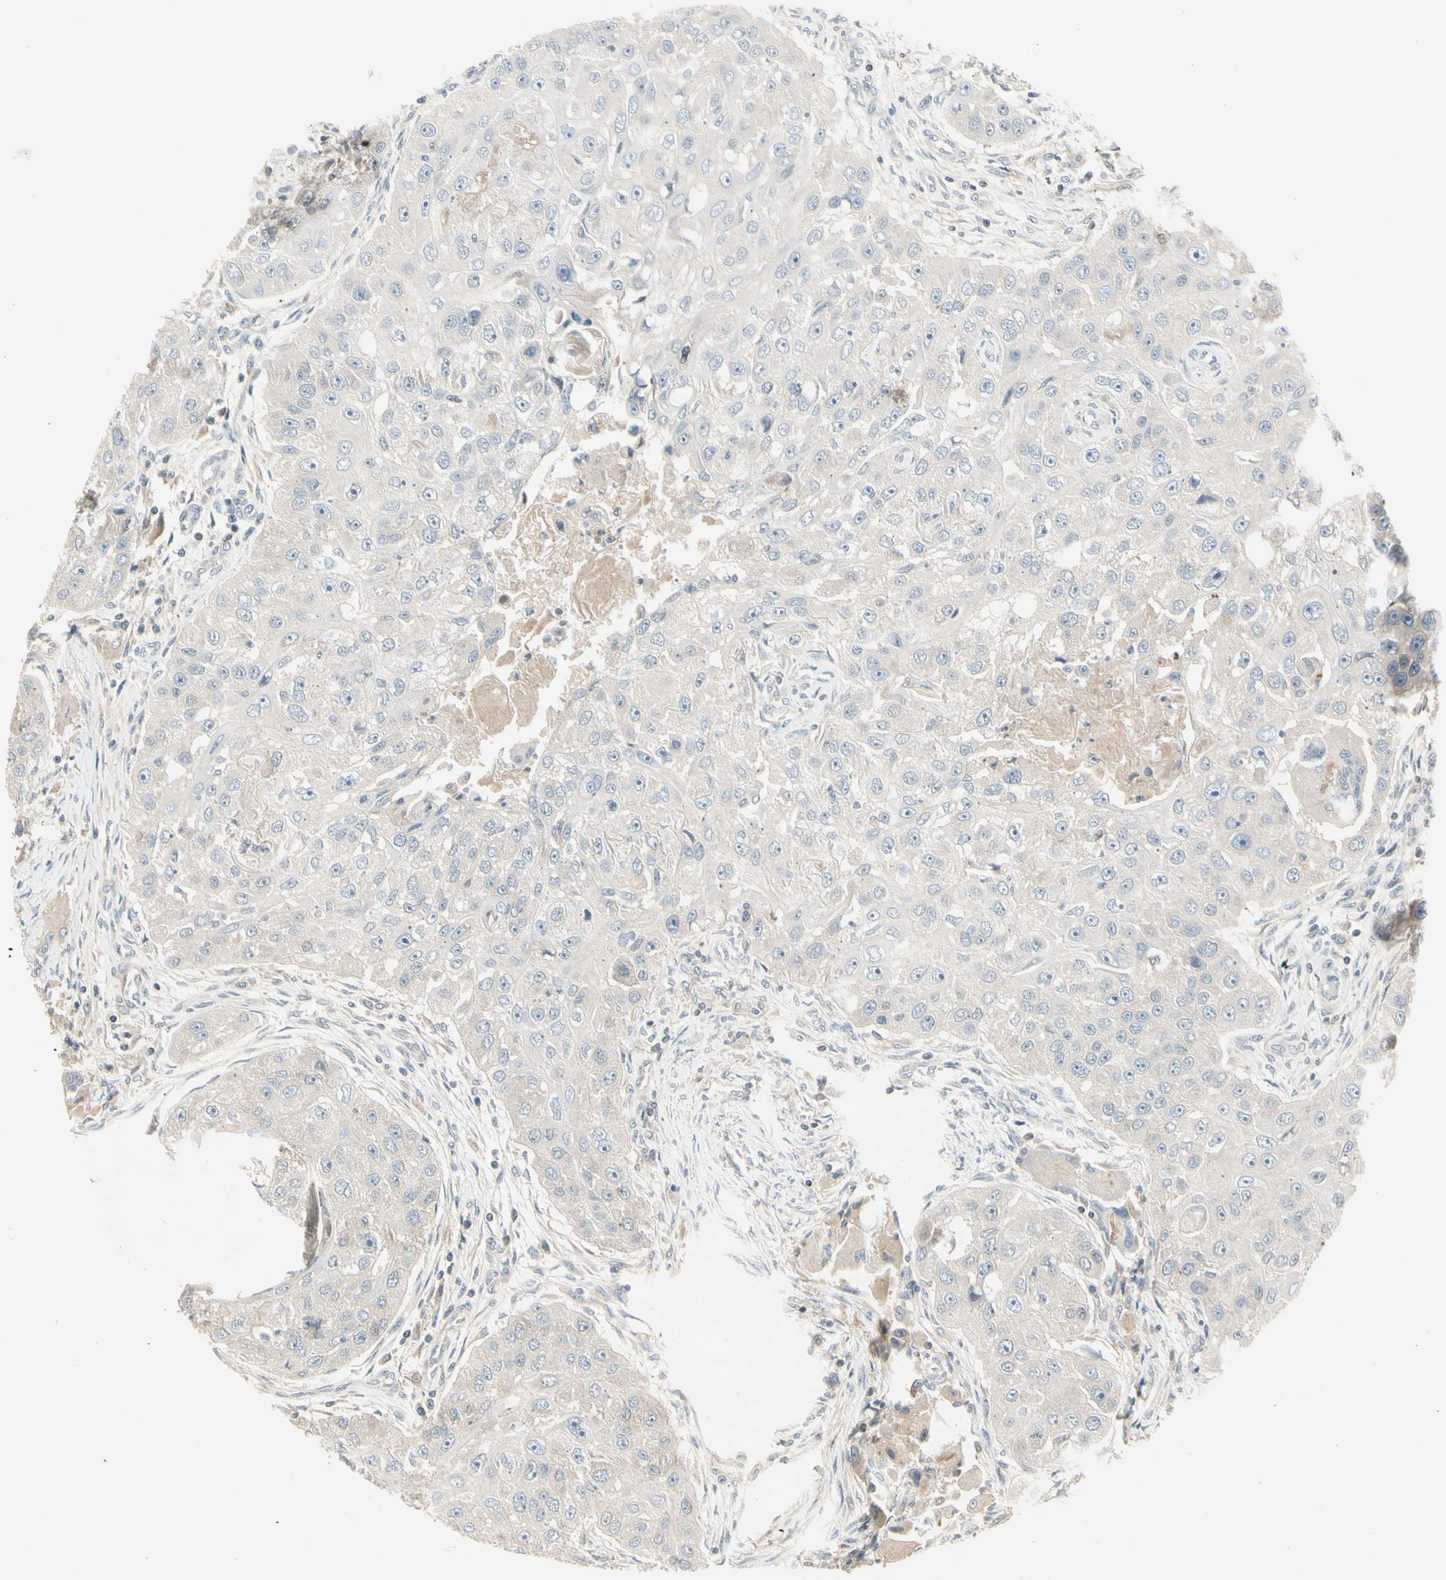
{"staining": {"intensity": "negative", "quantity": "none", "location": "none"}, "tissue": "head and neck cancer", "cell_type": "Tumor cells", "image_type": "cancer", "snomed": [{"axis": "morphology", "description": "Normal tissue, NOS"}, {"axis": "morphology", "description": "Squamous cell carcinoma, NOS"}, {"axis": "topography", "description": "Skeletal muscle"}, {"axis": "topography", "description": "Head-Neck"}], "caption": "A photomicrograph of head and neck cancer (squamous cell carcinoma) stained for a protein reveals no brown staining in tumor cells.", "gene": "CCL4", "patient": {"sex": "male", "age": 51}}